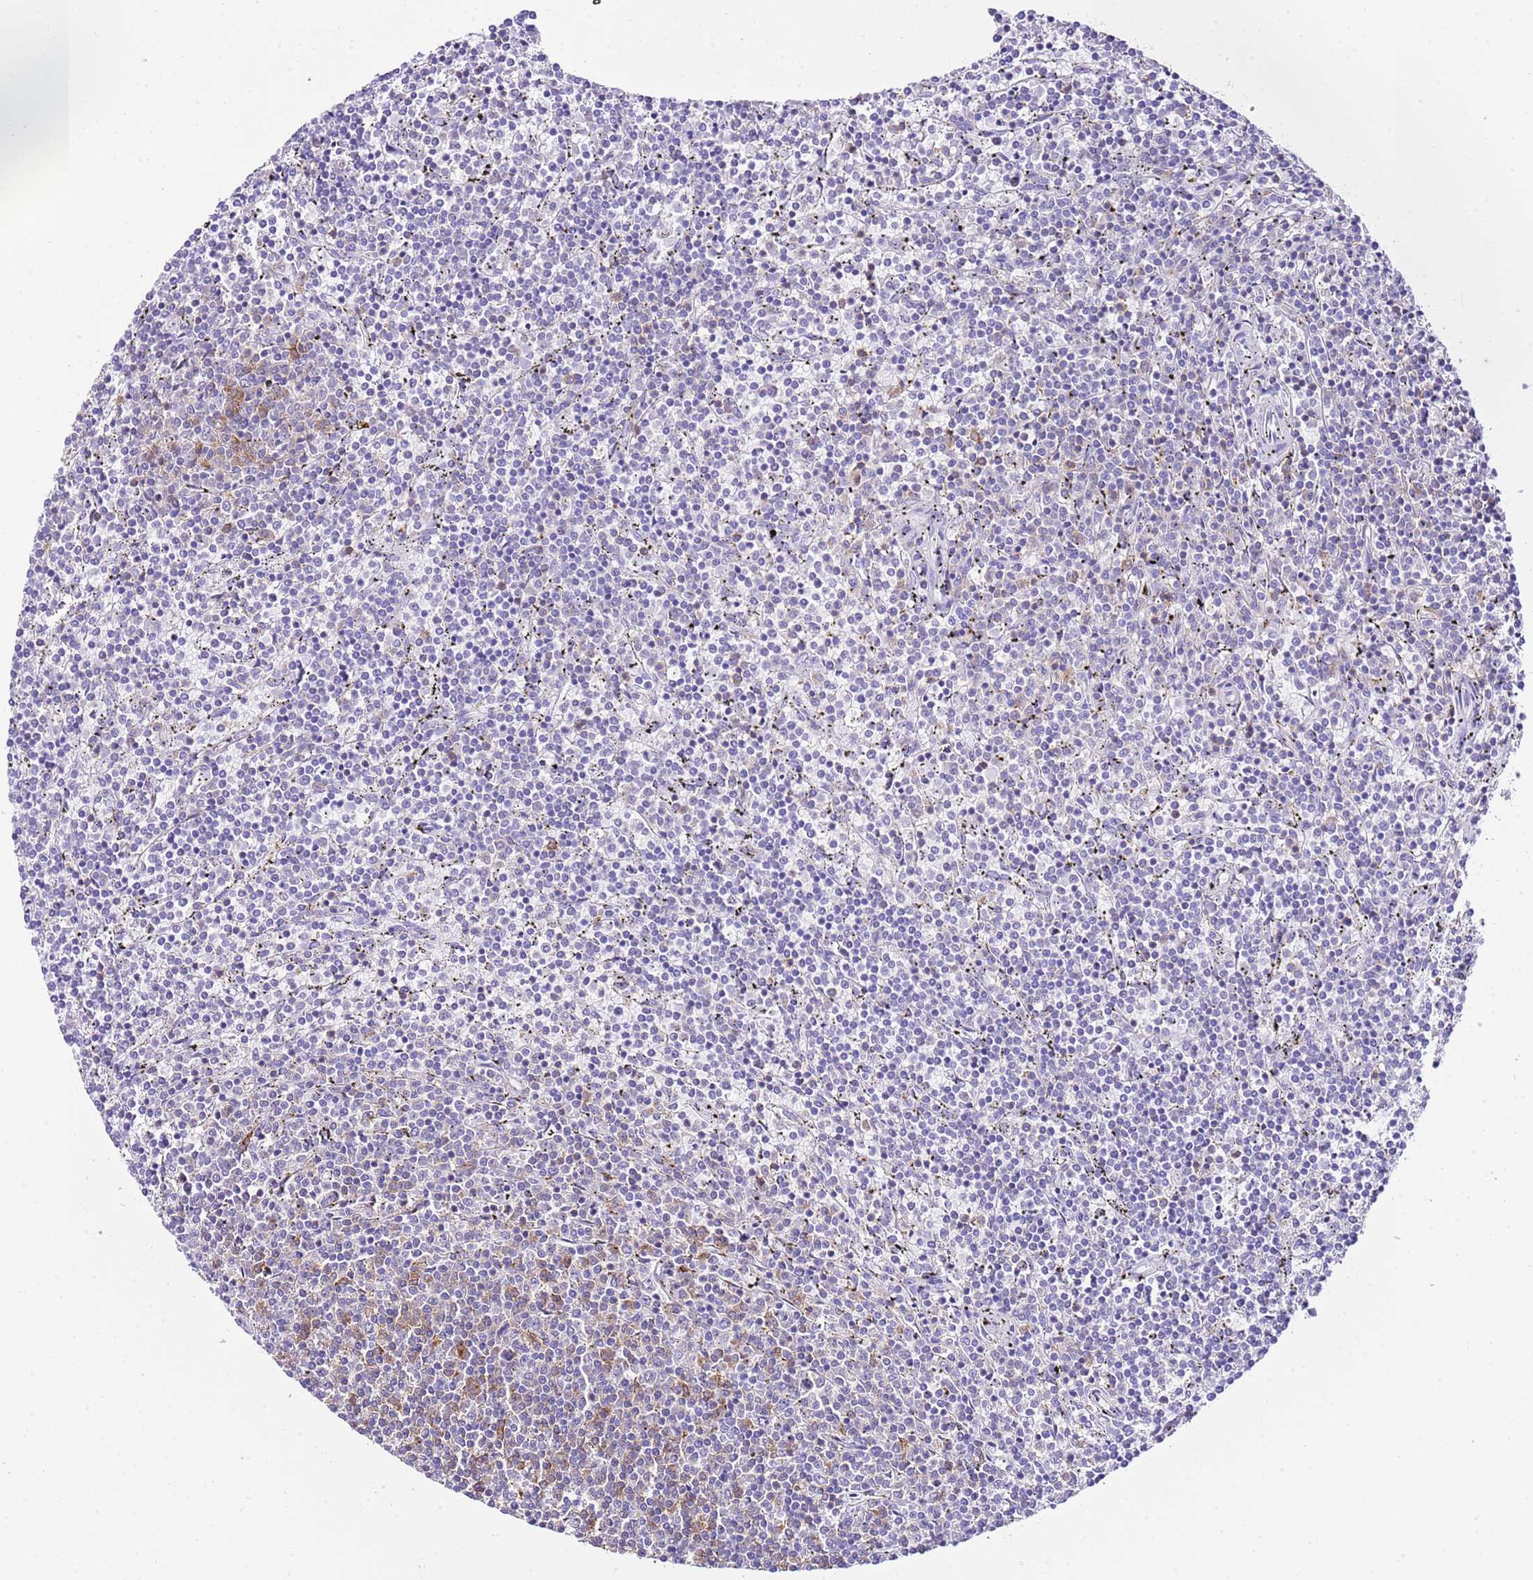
{"staining": {"intensity": "moderate", "quantity": "<25%", "location": "cytoplasmic/membranous"}, "tissue": "lymphoma", "cell_type": "Tumor cells", "image_type": "cancer", "snomed": [{"axis": "morphology", "description": "Malignant lymphoma, non-Hodgkin's type, Low grade"}, {"axis": "topography", "description": "Spleen"}], "caption": "The micrograph exhibits staining of low-grade malignant lymphoma, non-Hodgkin's type, revealing moderate cytoplasmic/membranous protein staining (brown color) within tumor cells.", "gene": "CNN2", "patient": {"sex": "female", "age": 50}}